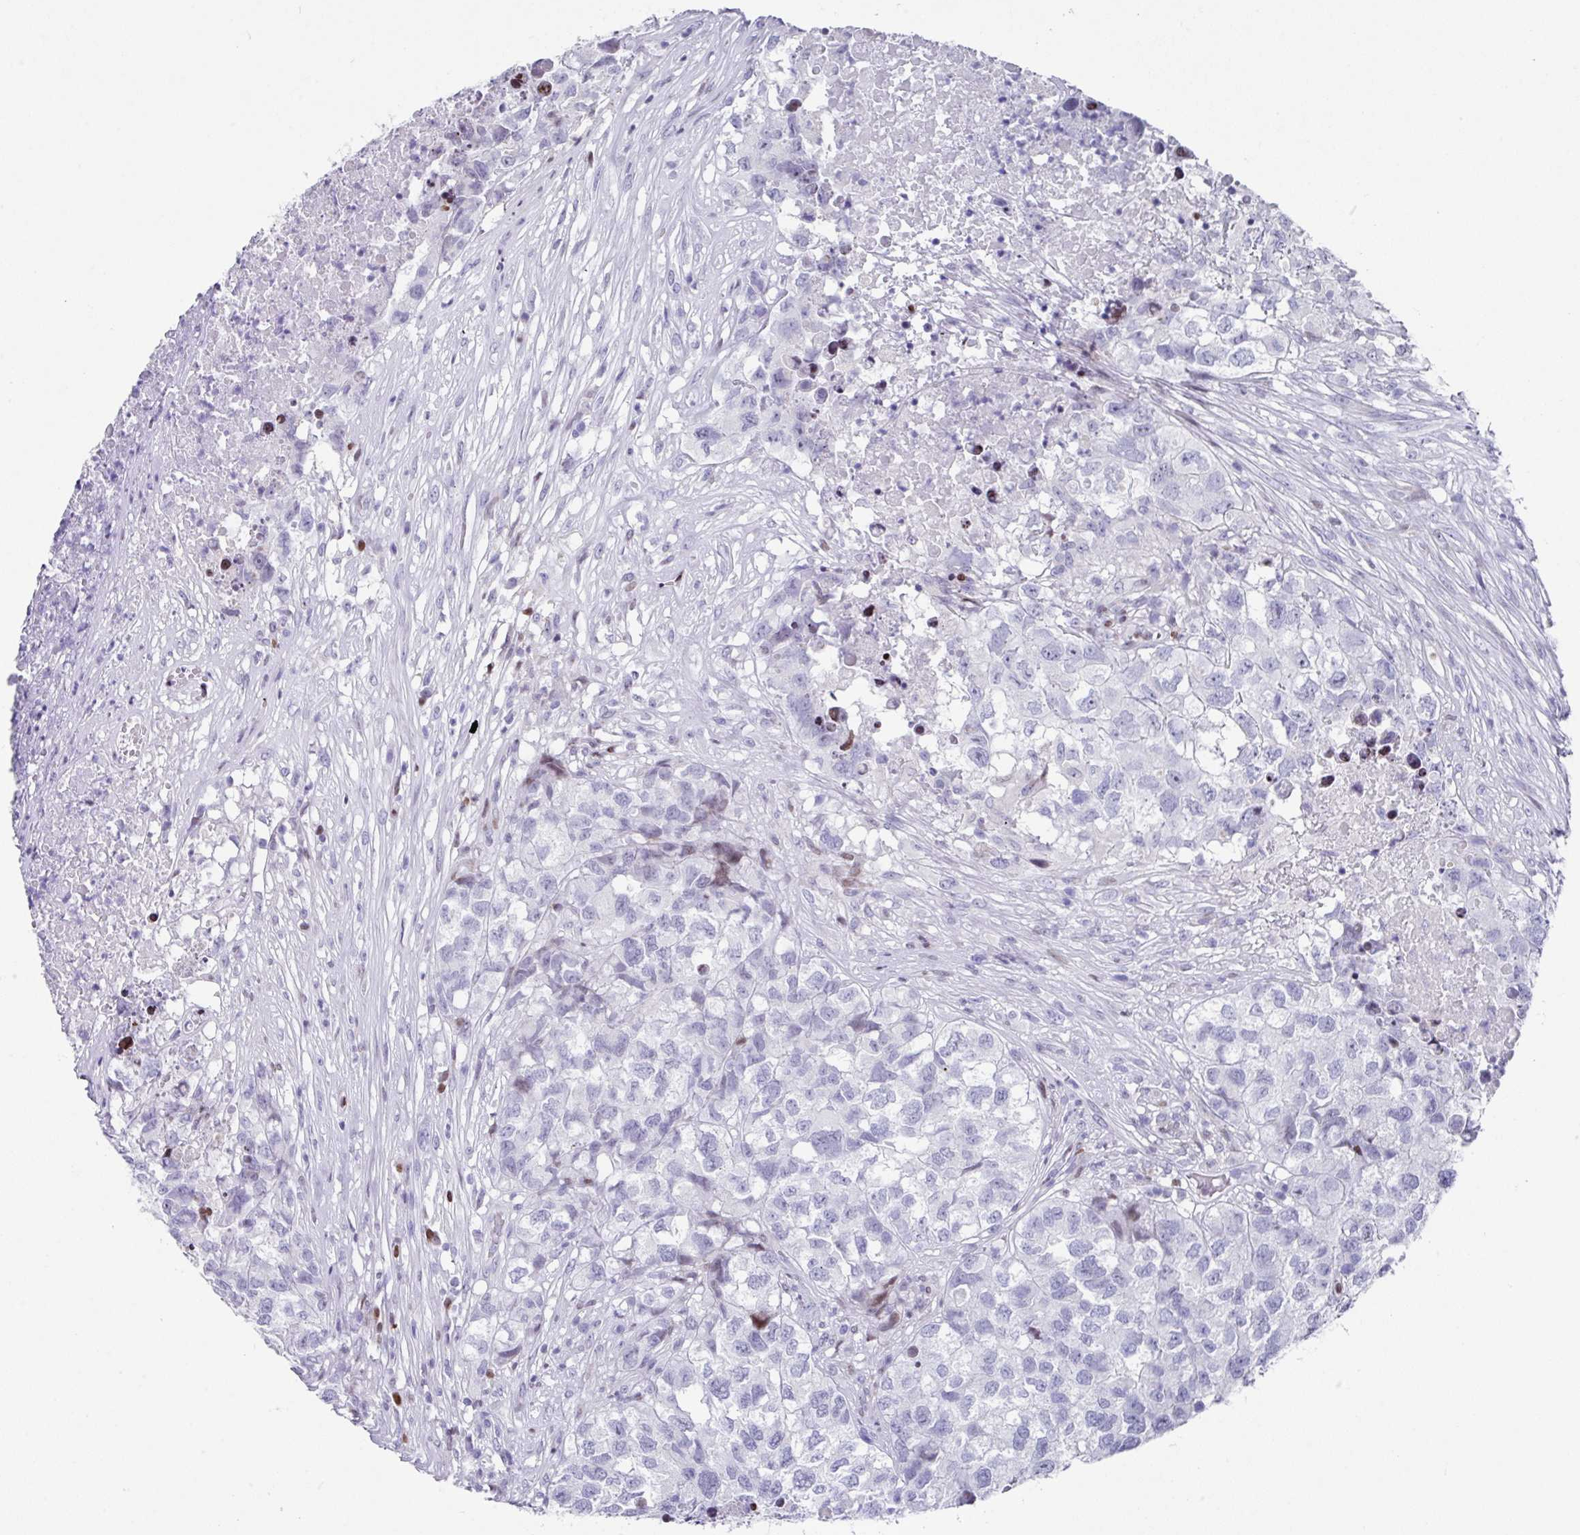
{"staining": {"intensity": "negative", "quantity": "none", "location": "none"}, "tissue": "testis cancer", "cell_type": "Tumor cells", "image_type": "cancer", "snomed": [{"axis": "morphology", "description": "Carcinoma, Embryonal, NOS"}, {"axis": "topography", "description": "Testis"}], "caption": "High magnification brightfield microscopy of testis cancer stained with DAB (3,3'-diaminobenzidine) (brown) and counterstained with hematoxylin (blue): tumor cells show no significant positivity.", "gene": "TCF3", "patient": {"sex": "male", "age": 83}}